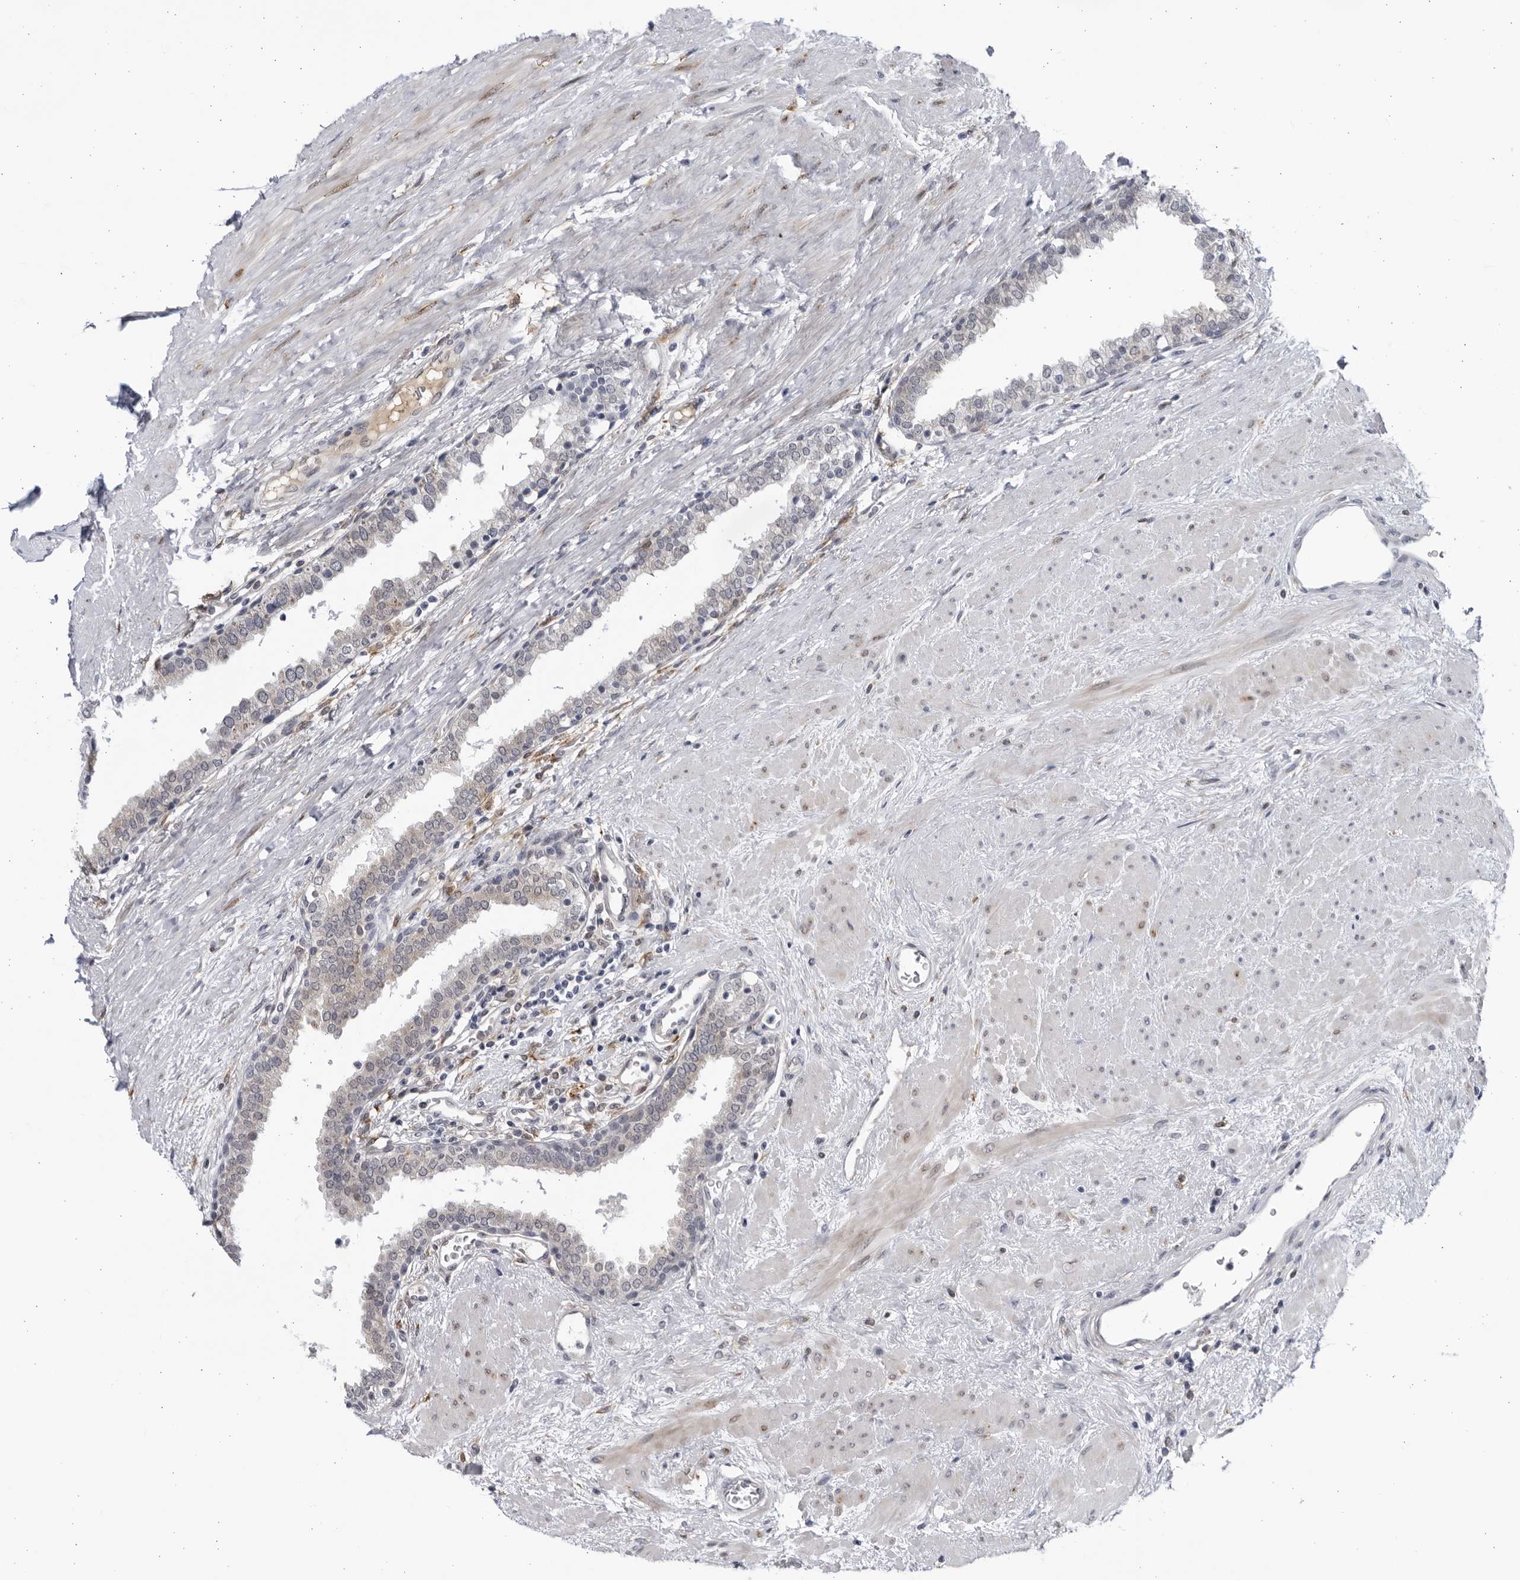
{"staining": {"intensity": "negative", "quantity": "none", "location": "none"}, "tissue": "prostate", "cell_type": "Glandular cells", "image_type": "normal", "snomed": [{"axis": "morphology", "description": "Normal tissue, NOS"}, {"axis": "topography", "description": "Prostate"}], "caption": "Immunohistochemistry (IHC) photomicrograph of normal prostate: prostate stained with DAB displays no significant protein positivity in glandular cells. The staining is performed using DAB brown chromogen with nuclei counter-stained in using hematoxylin.", "gene": "BMP2K", "patient": {"sex": "male", "age": 51}}